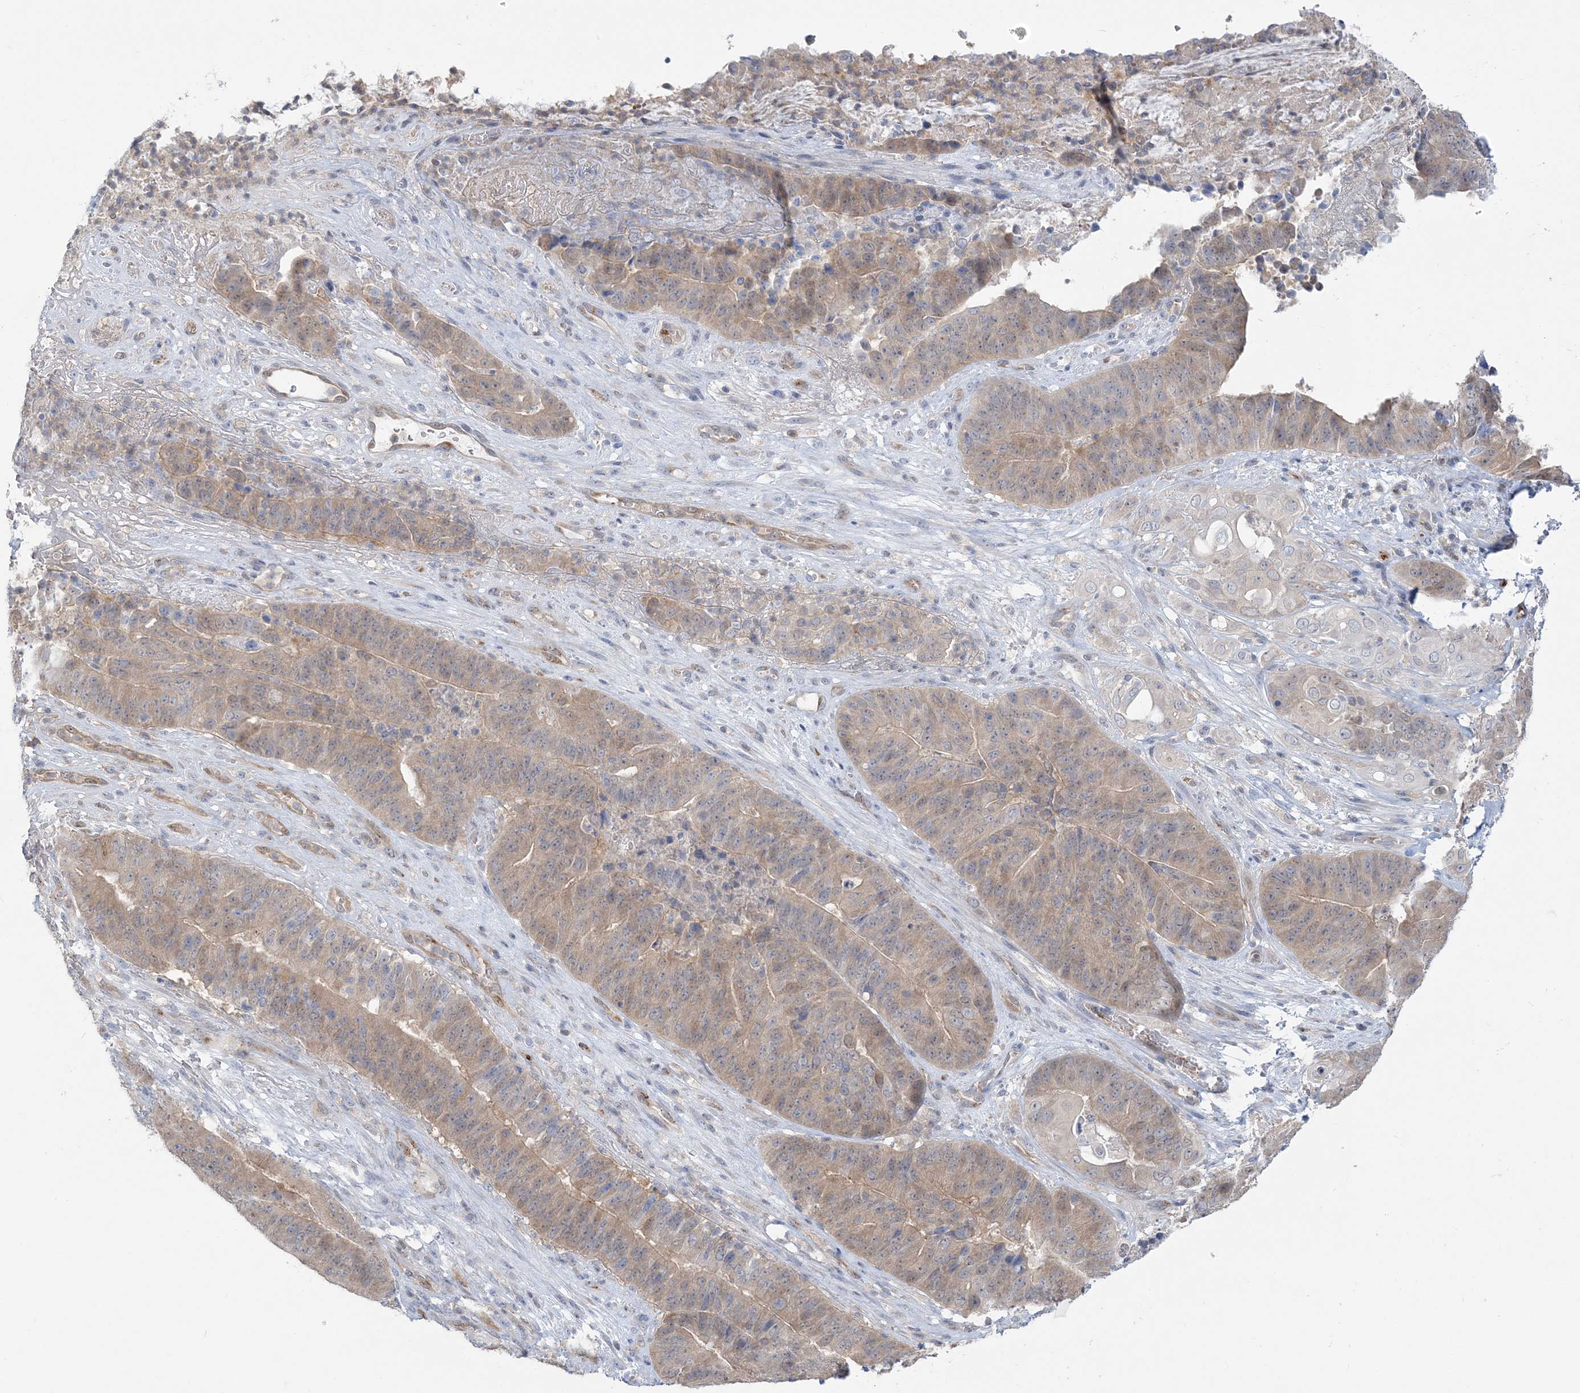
{"staining": {"intensity": "weak", "quantity": ">75%", "location": "cytoplasmic/membranous"}, "tissue": "pancreatic cancer", "cell_type": "Tumor cells", "image_type": "cancer", "snomed": [{"axis": "morphology", "description": "Adenocarcinoma, NOS"}, {"axis": "topography", "description": "Pancreas"}], "caption": "Human pancreatic cancer stained with a brown dye reveals weak cytoplasmic/membranous positive positivity in about >75% of tumor cells.", "gene": "INPP1", "patient": {"sex": "female", "age": 77}}